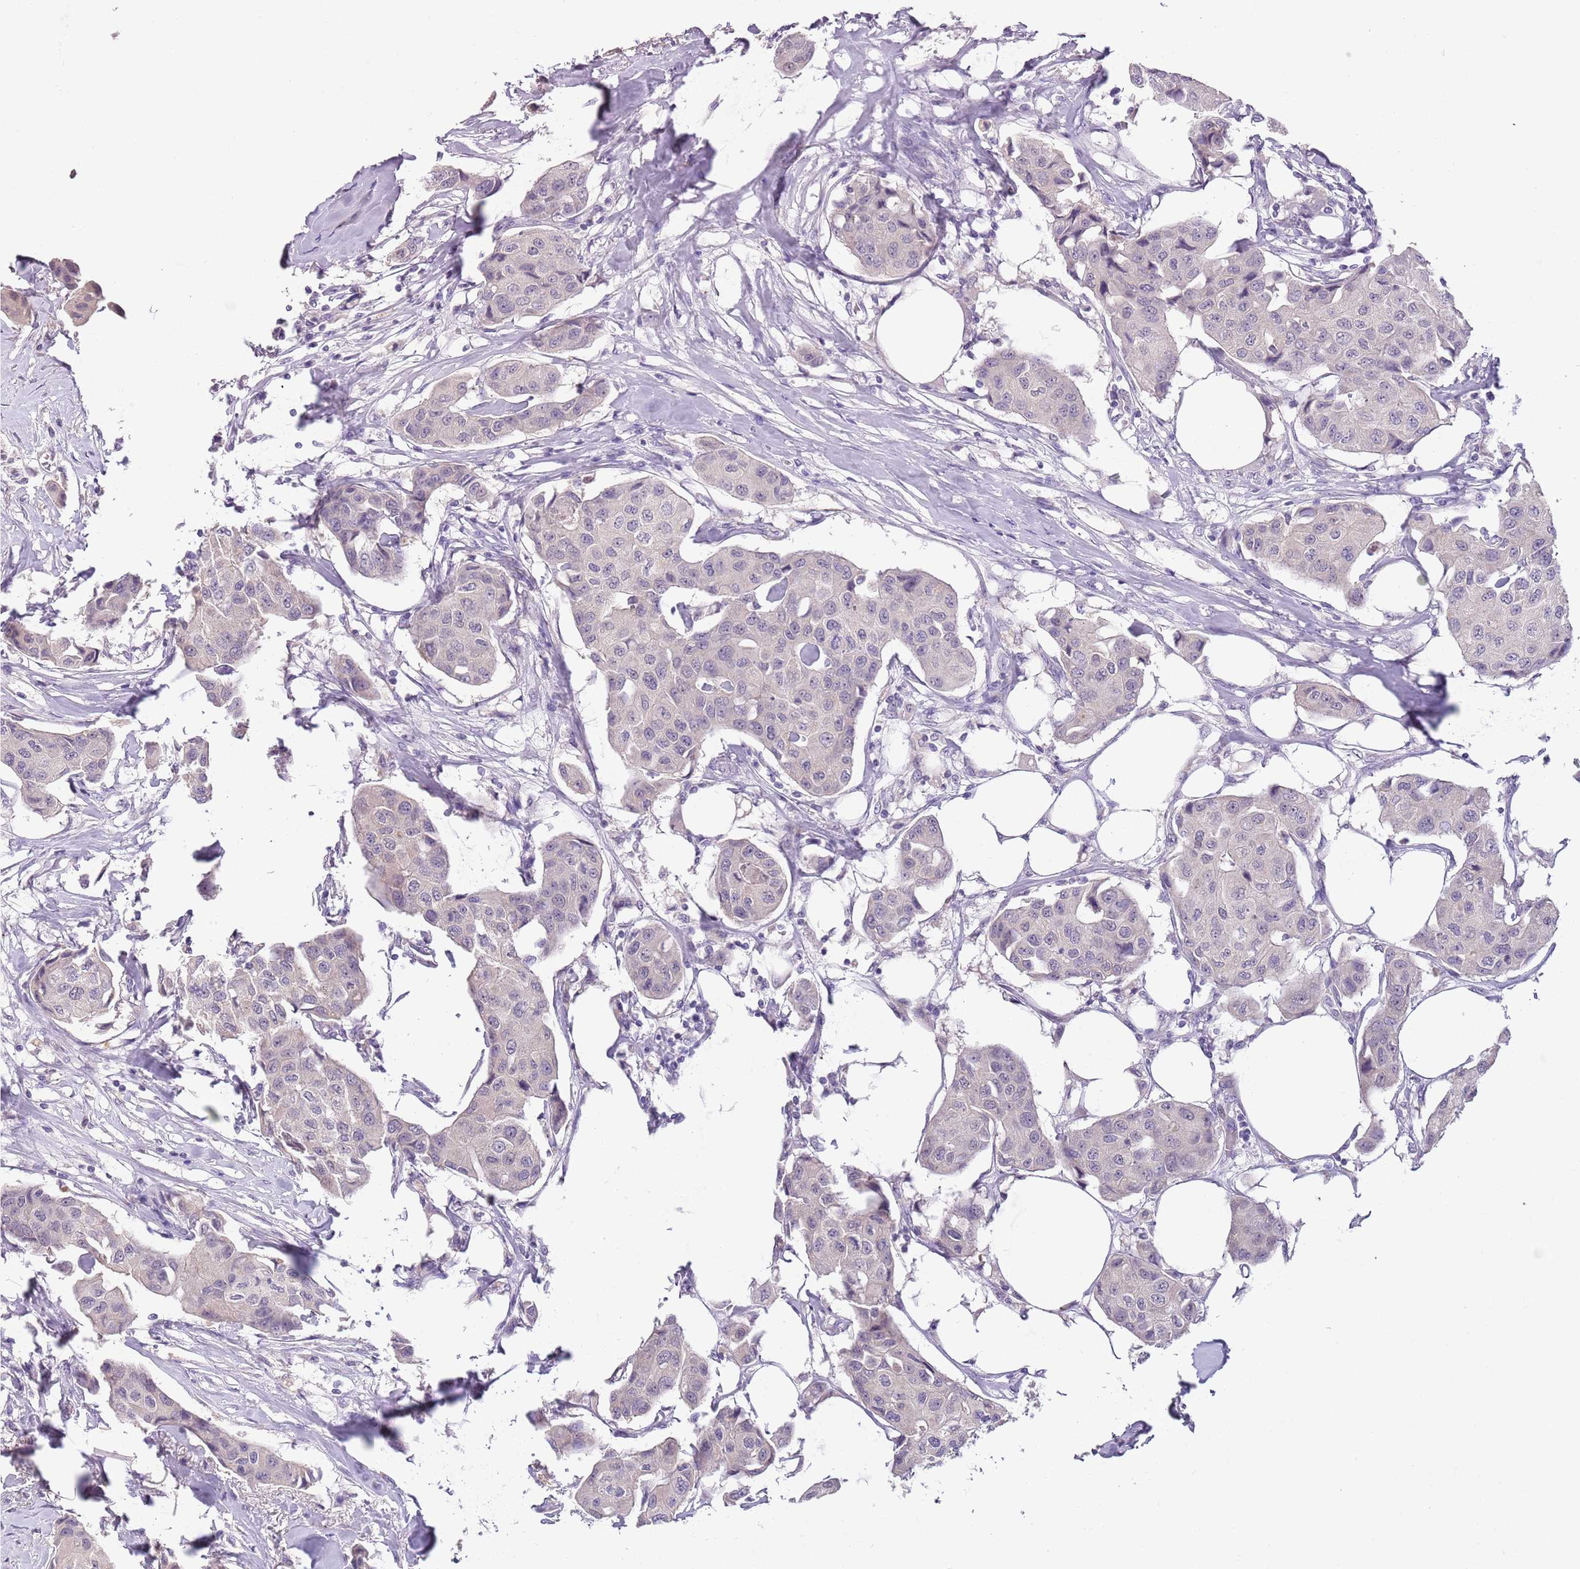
{"staining": {"intensity": "negative", "quantity": "none", "location": "none"}, "tissue": "breast cancer", "cell_type": "Tumor cells", "image_type": "cancer", "snomed": [{"axis": "morphology", "description": "Duct carcinoma"}, {"axis": "topography", "description": "Breast"}], "caption": "There is no significant positivity in tumor cells of breast cancer (invasive ductal carcinoma).", "gene": "SLC35E3", "patient": {"sex": "female", "age": 80}}